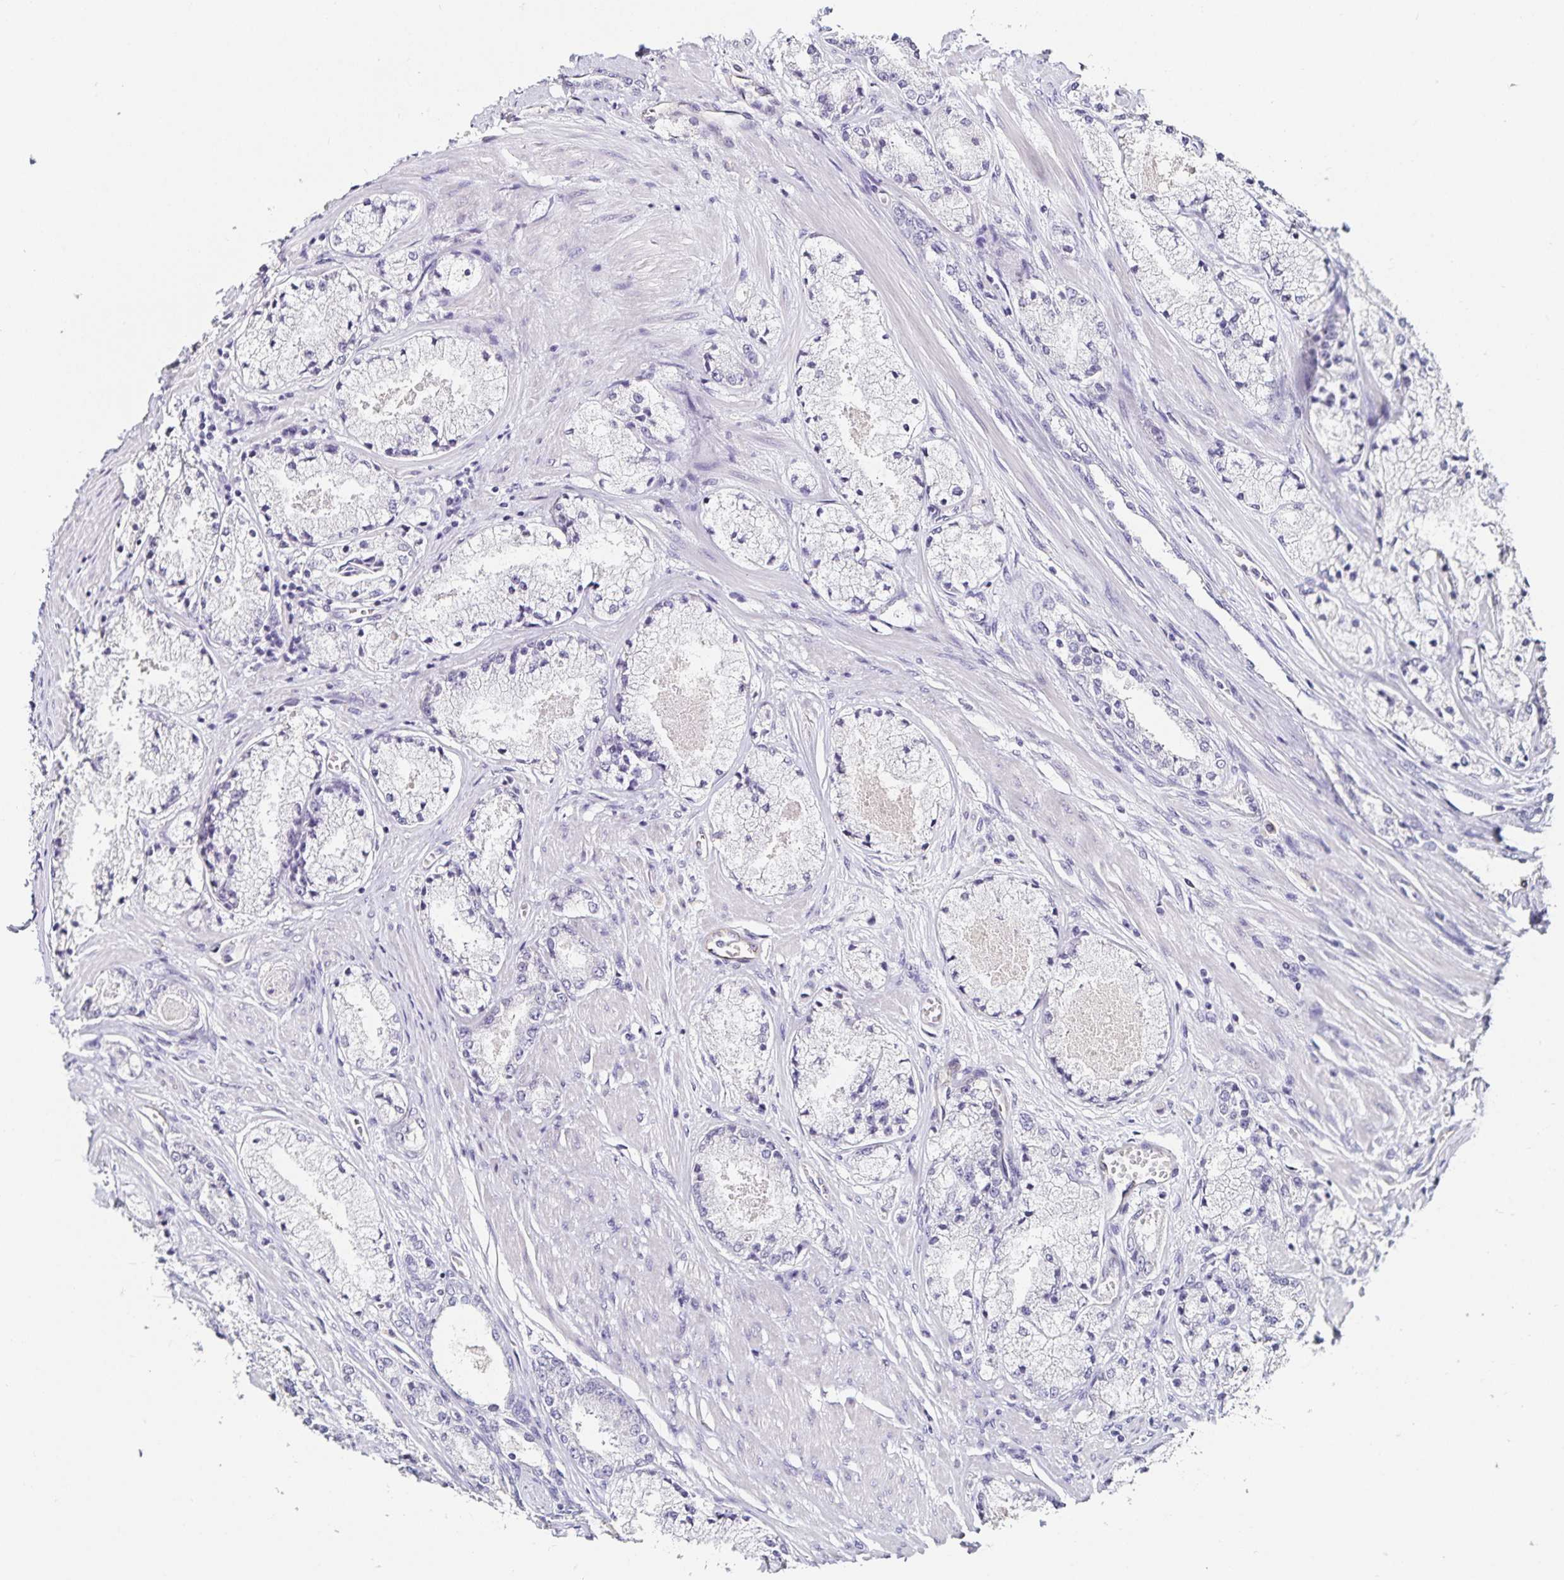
{"staining": {"intensity": "negative", "quantity": "none", "location": "none"}, "tissue": "prostate cancer", "cell_type": "Tumor cells", "image_type": "cancer", "snomed": [{"axis": "morphology", "description": "Adenocarcinoma, High grade"}, {"axis": "topography", "description": "Prostate"}], "caption": "Immunohistochemistry of human prostate adenocarcinoma (high-grade) demonstrates no expression in tumor cells.", "gene": "TSPAN7", "patient": {"sex": "male", "age": 63}}